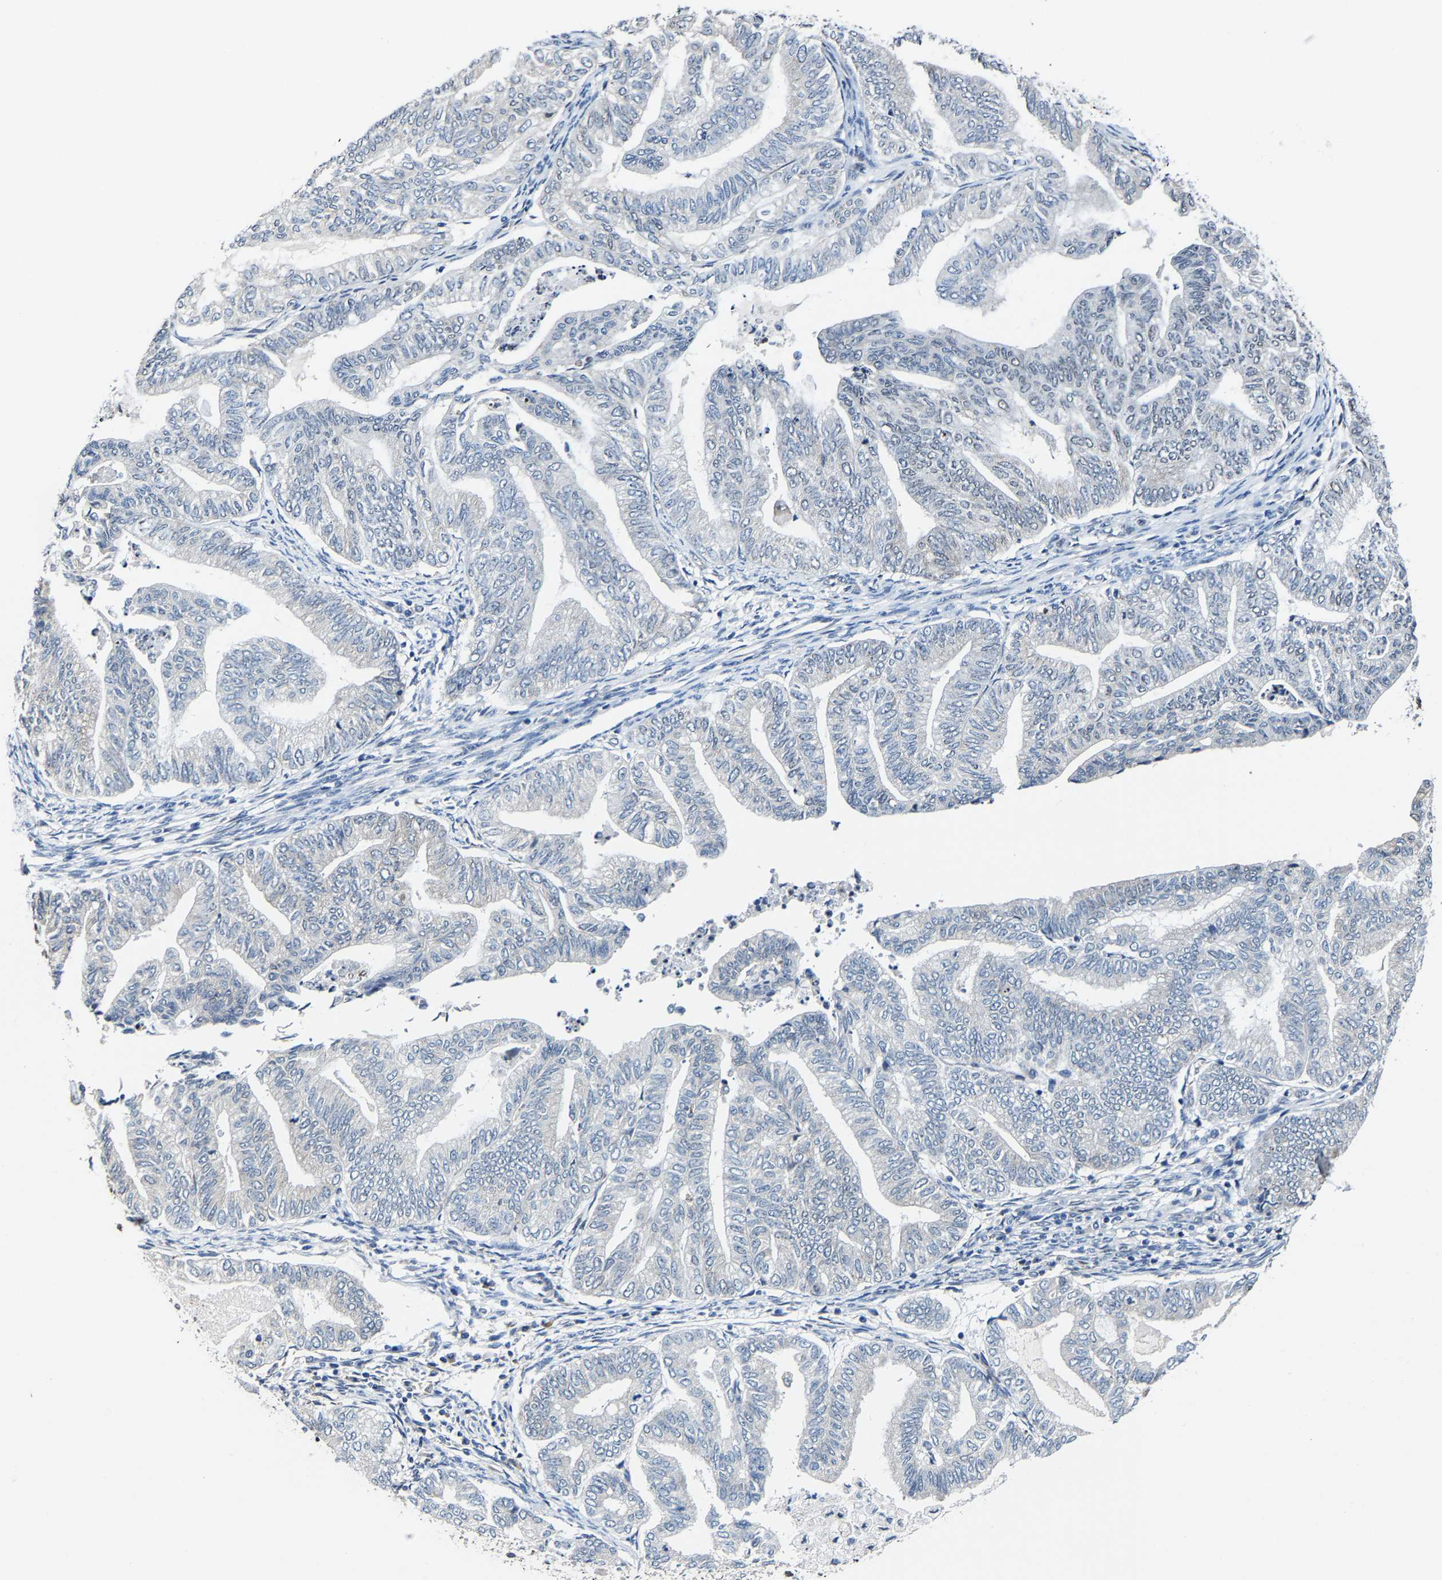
{"staining": {"intensity": "negative", "quantity": "none", "location": "none"}, "tissue": "endometrial cancer", "cell_type": "Tumor cells", "image_type": "cancer", "snomed": [{"axis": "morphology", "description": "Adenocarcinoma, NOS"}, {"axis": "topography", "description": "Endometrium"}], "caption": "The immunohistochemistry micrograph has no significant staining in tumor cells of endometrial cancer tissue.", "gene": "METTL1", "patient": {"sex": "female", "age": 79}}